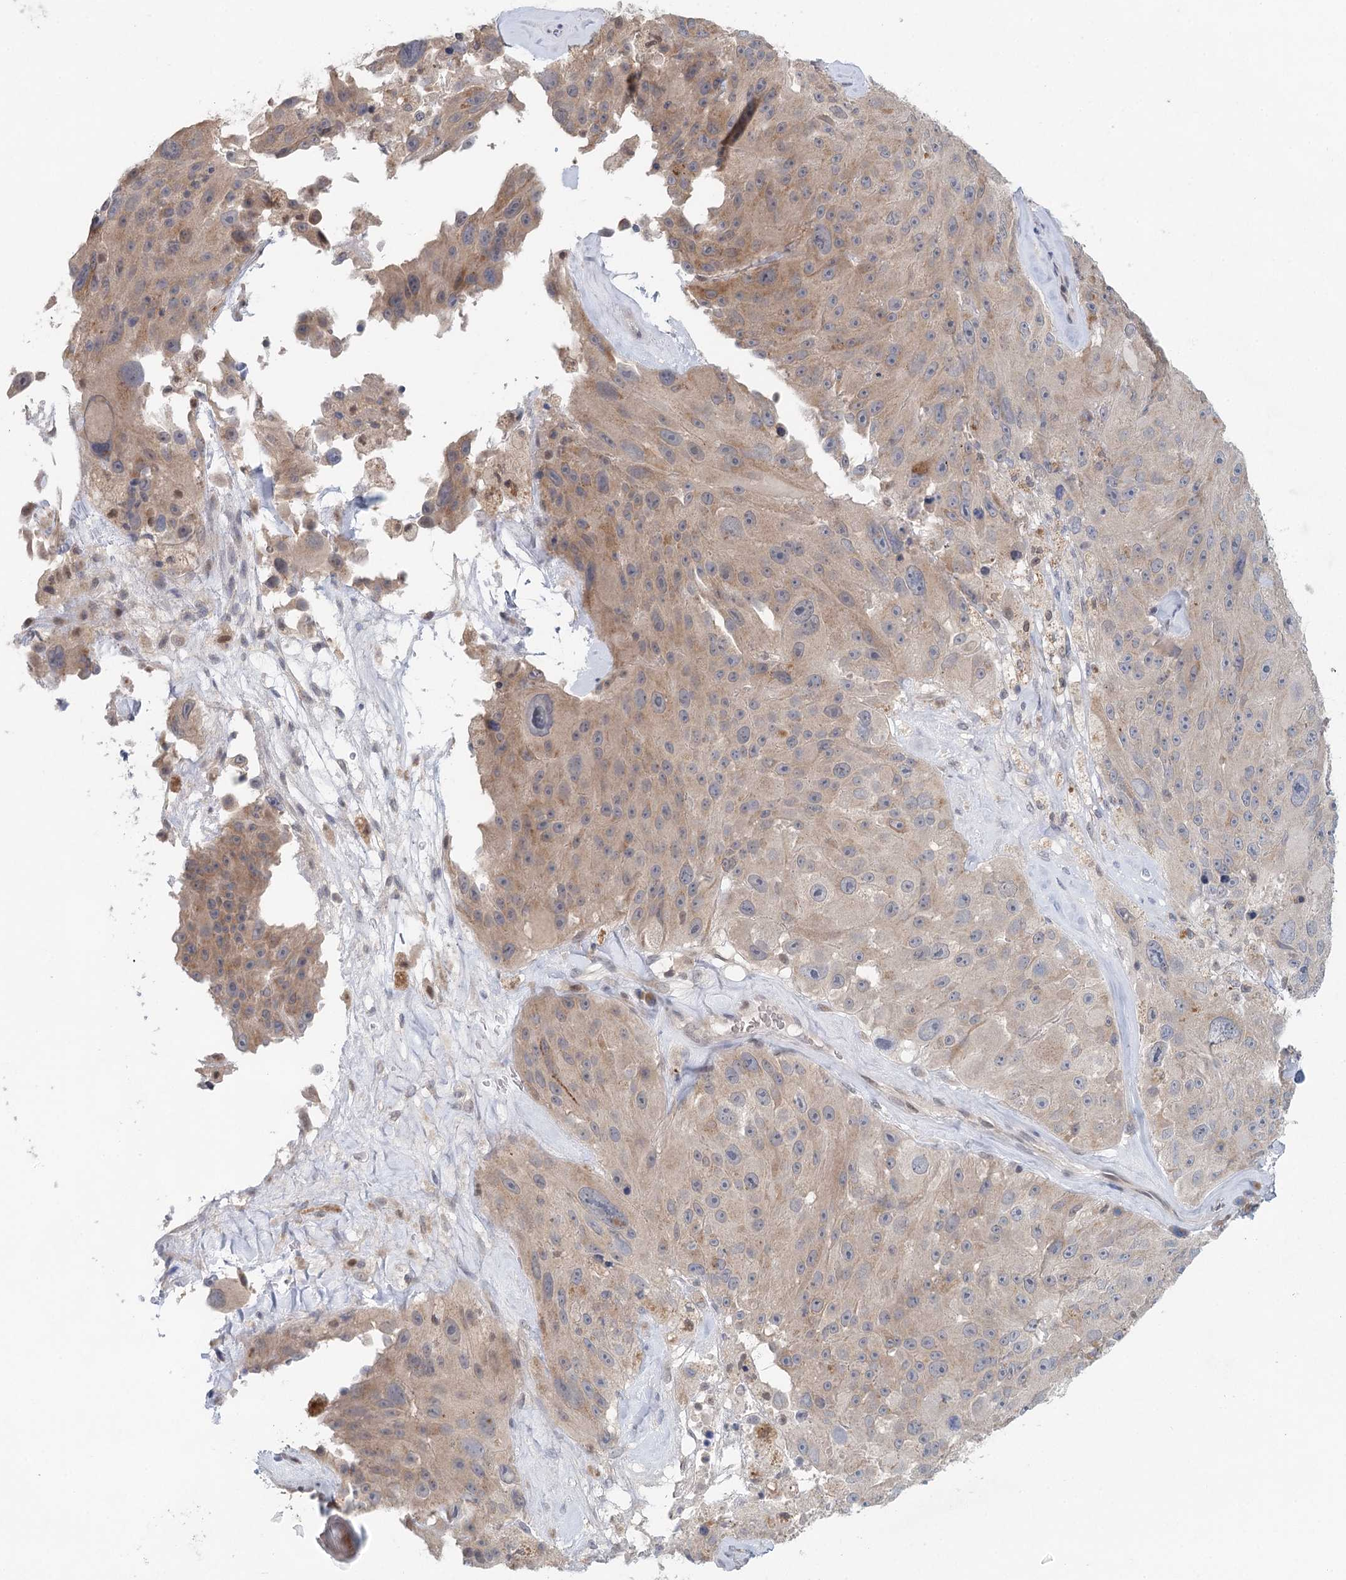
{"staining": {"intensity": "weak", "quantity": ">75%", "location": "cytoplasmic/membranous"}, "tissue": "melanoma", "cell_type": "Tumor cells", "image_type": "cancer", "snomed": [{"axis": "morphology", "description": "Malignant melanoma, Metastatic site"}, {"axis": "topography", "description": "Lymph node"}], "caption": "Malignant melanoma (metastatic site) was stained to show a protein in brown. There is low levels of weak cytoplasmic/membranous staining in about >75% of tumor cells.", "gene": "BLTP1", "patient": {"sex": "male", "age": 62}}